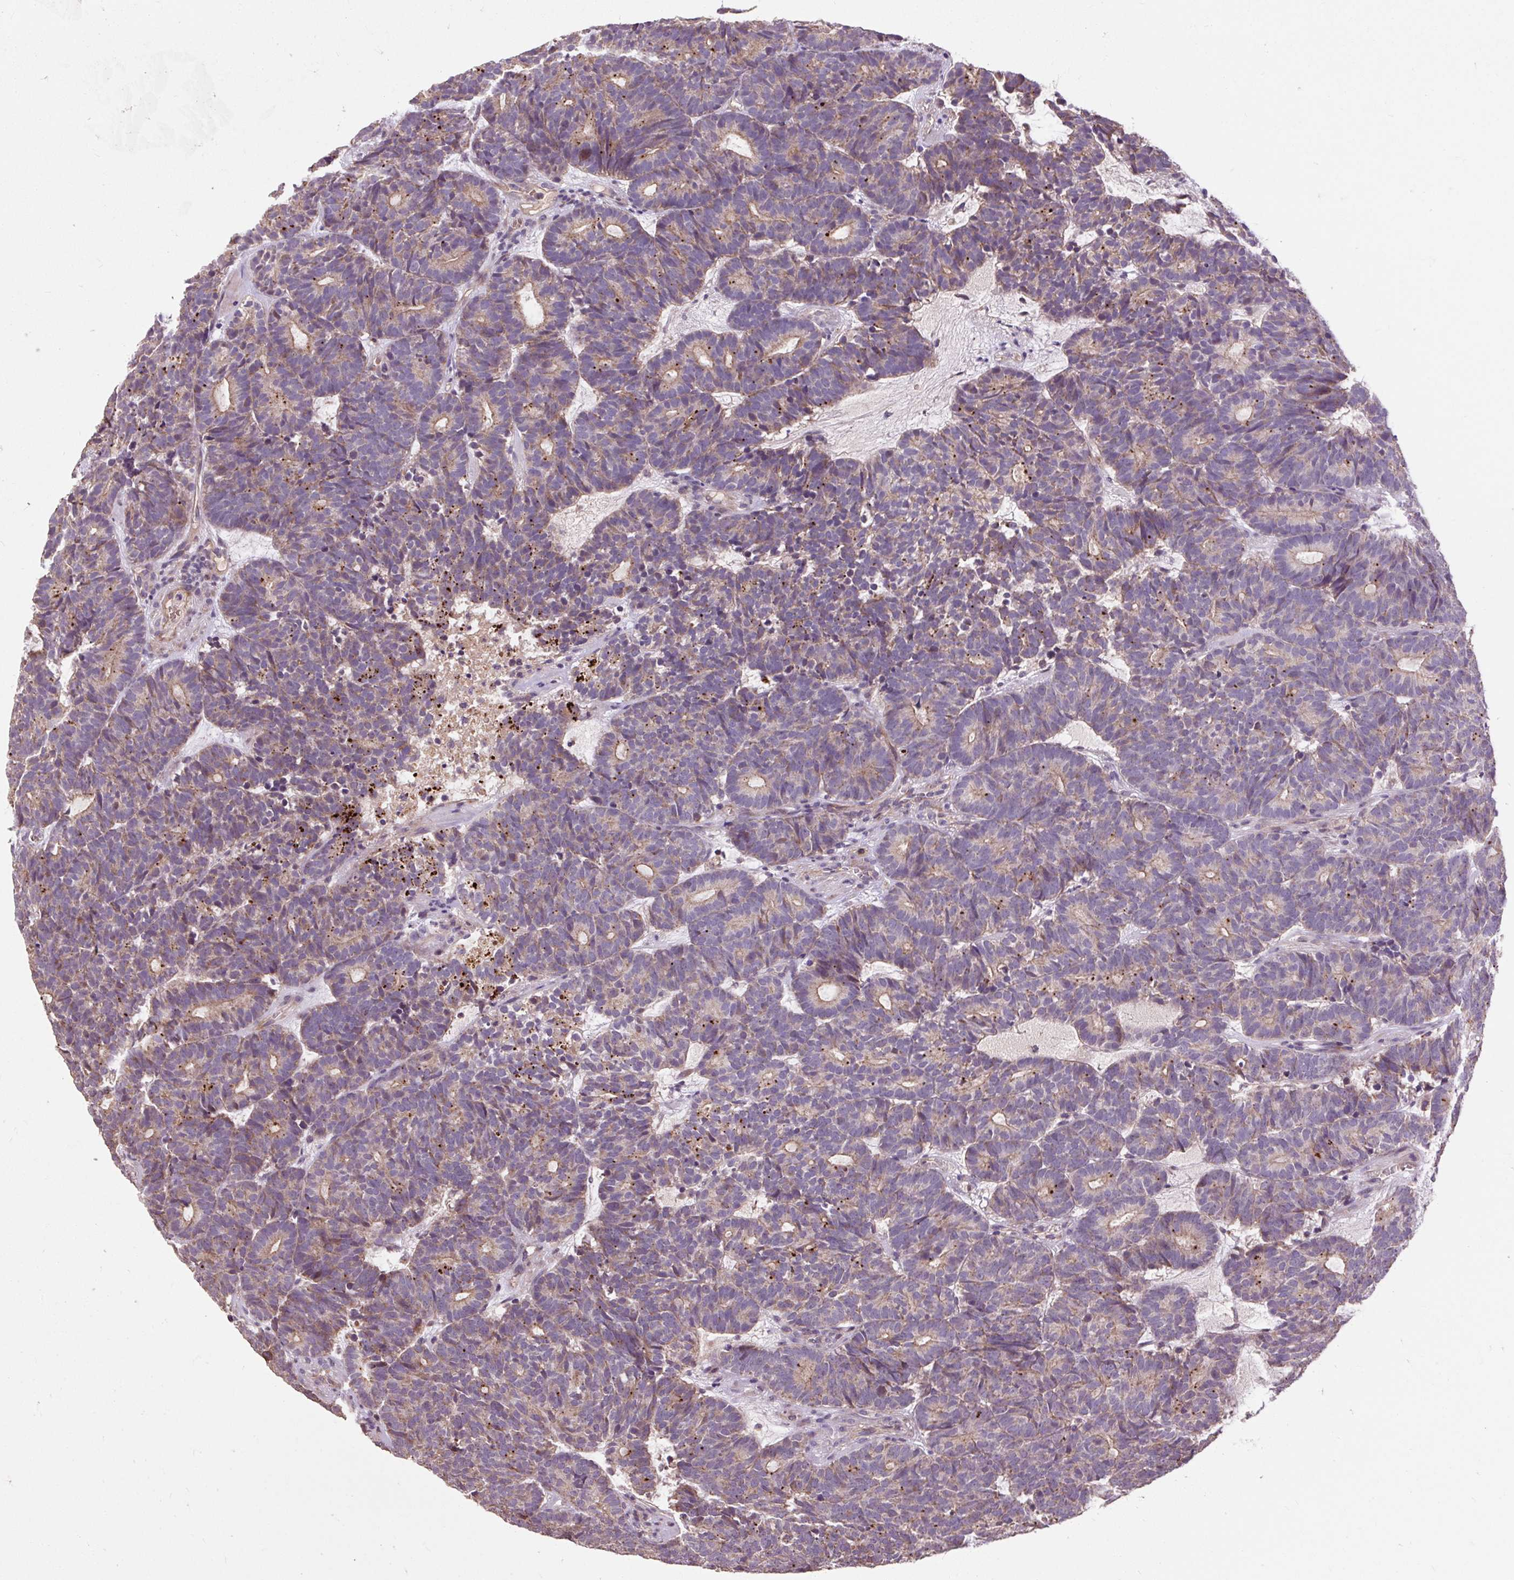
{"staining": {"intensity": "weak", "quantity": ">75%", "location": "cytoplasmic/membranous"}, "tissue": "head and neck cancer", "cell_type": "Tumor cells", "image_type": "cancer", "snomed": [{"axis": "morphology", "description": "Adenocarcinoma, NOS"}, {"axis": "topography", "description": "Head-Neck"}], "caption": "The image shows a brown stain indicating the presence of a protein in the cytoplasmic/membranous of tumor cells in head and neck cancer.", "gene": "PRIMPOL", "patient": {"sex": "female", "age": 81}}